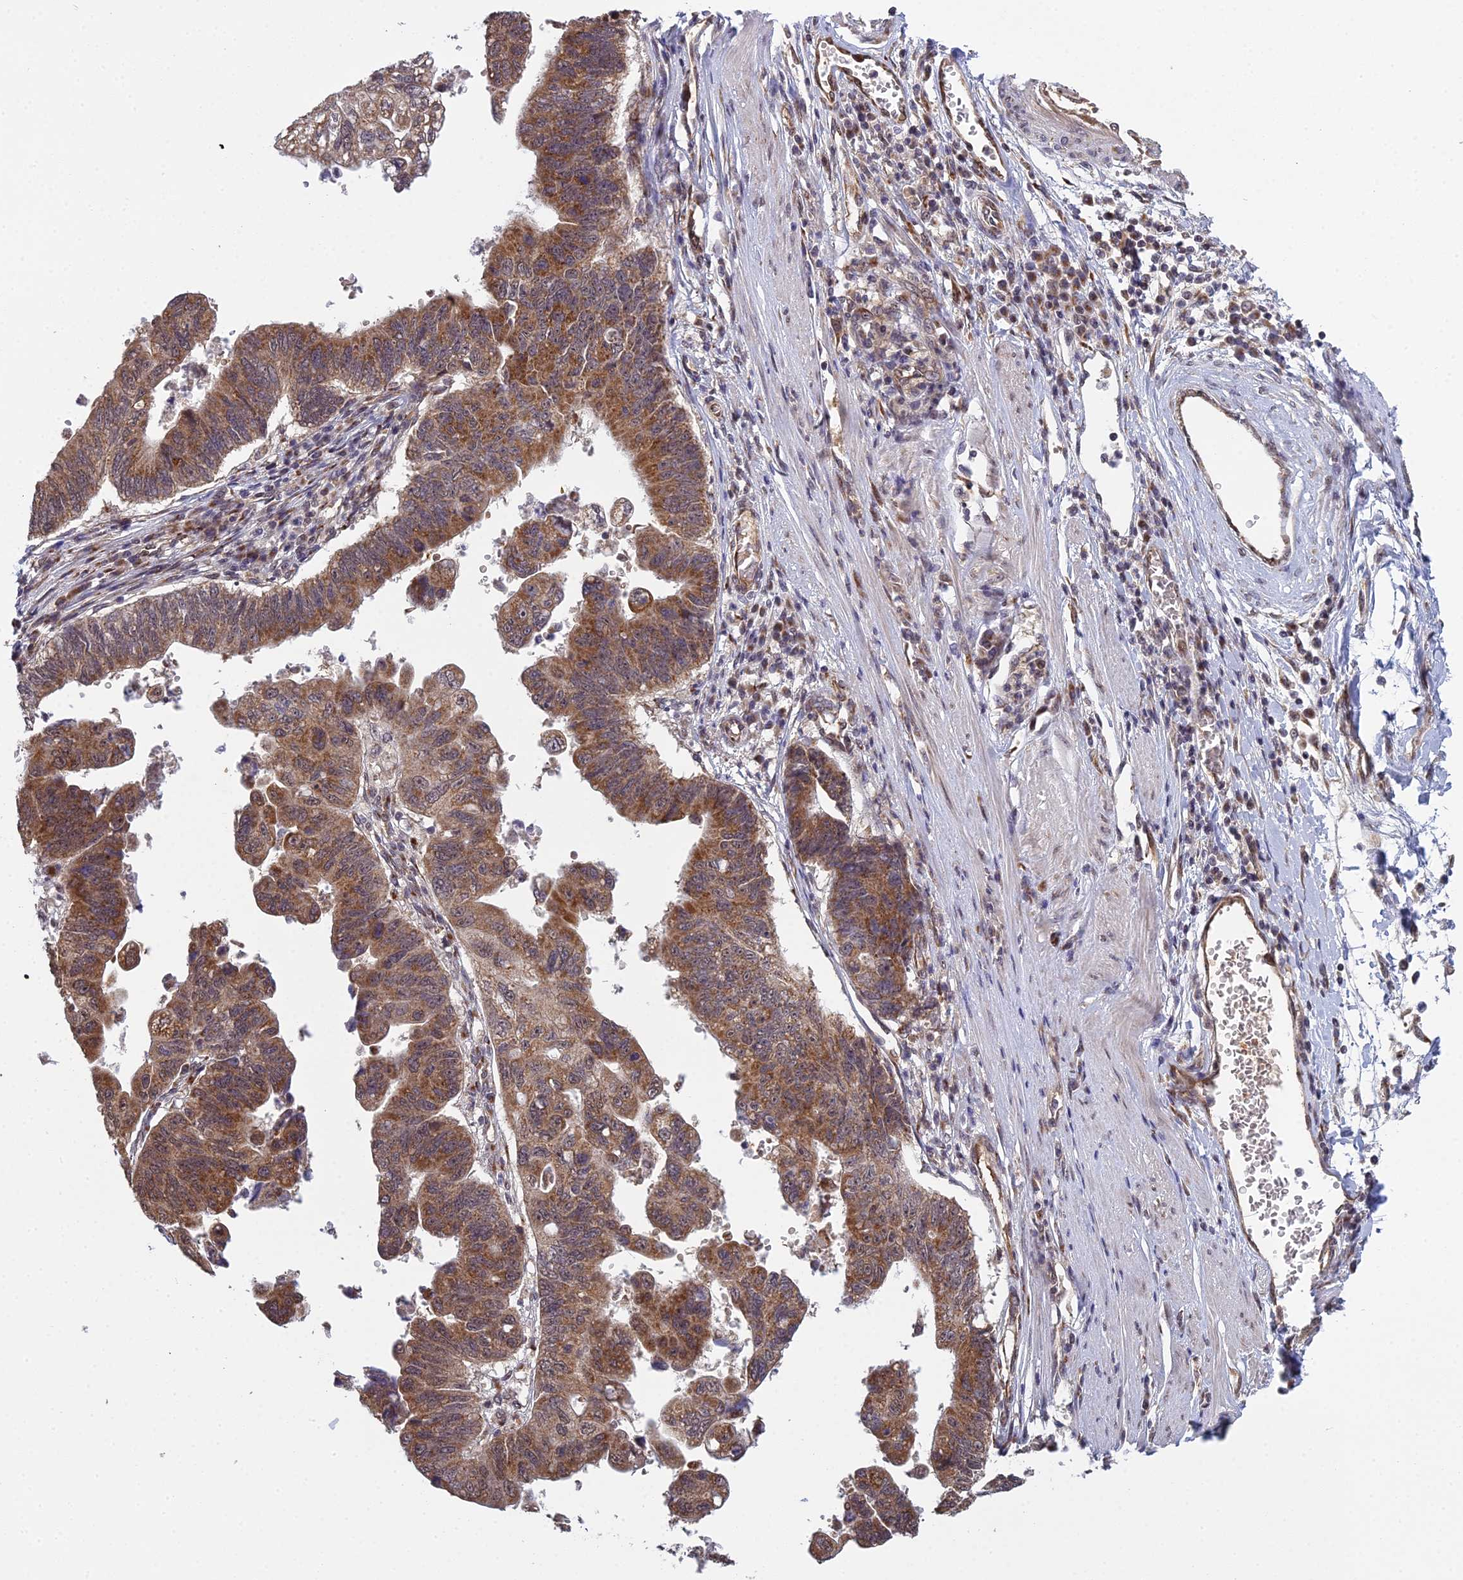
{"staining": {"intensity": "moderate", "quantity": ">75%", "location": "cytoplasmic/membranous"}, "tissue": "stomach cancer", "cell_type": "Tumor cells", "image_type": "cancer", "snomed": [{"axis": "morphology", "description": "Adenocarcinoma, NOS"}, {"axis": "topography", "description": "Stomach"}], "caption": "Brown immunohistochemical staining in human stomach cancer displays moderate cytoplasmic/membranous positivity in about >75% of tumor cells. The staining was performed using DAB to visualize the protein expression in brown, while the nuclei were stained in blue with hematoxylin (Magnification: 20x).", "gene": "MEOX1", "patient": {"sex": "male", "age": 59}}